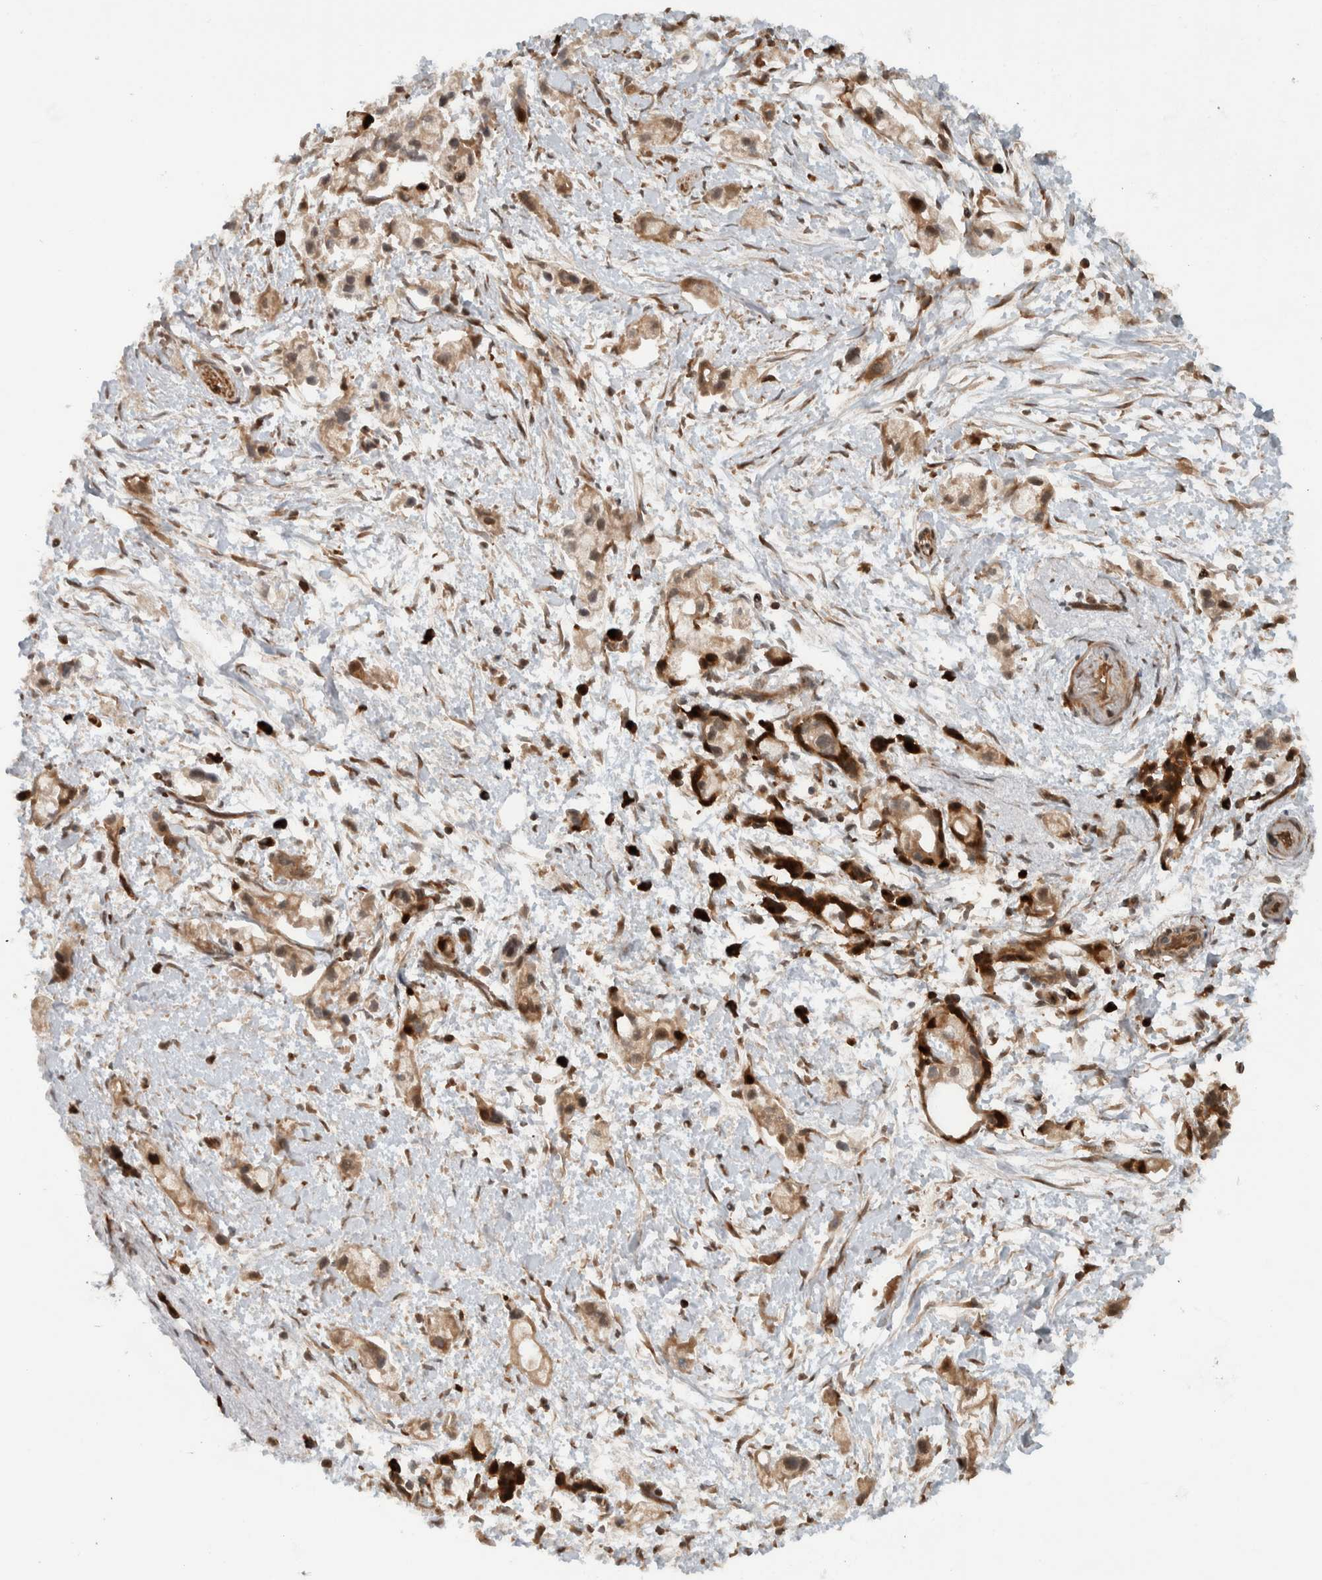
{"staining": {"intensity": "moderate", "quantity": ">75%", "location": "cytoplasmic/membranous"}, "tissue": "pancreatic cancer", "cell_type": "Tumor cells", "image_type": "cancer", "snomed": [{"axis": "morphology", "description": "Adenocarcinoma, NOS"}, {"axis": "topography", "description": "Pancreas"}], "caption": "There is medium levels of moderate cytoplasmic/membranous expression in tumor cells of pancreatic cancer, as demonstrated by immunohistochemical staining (brown color).", "gene": "CNTROB", "patient": {"sex": "male", "age": 74}}